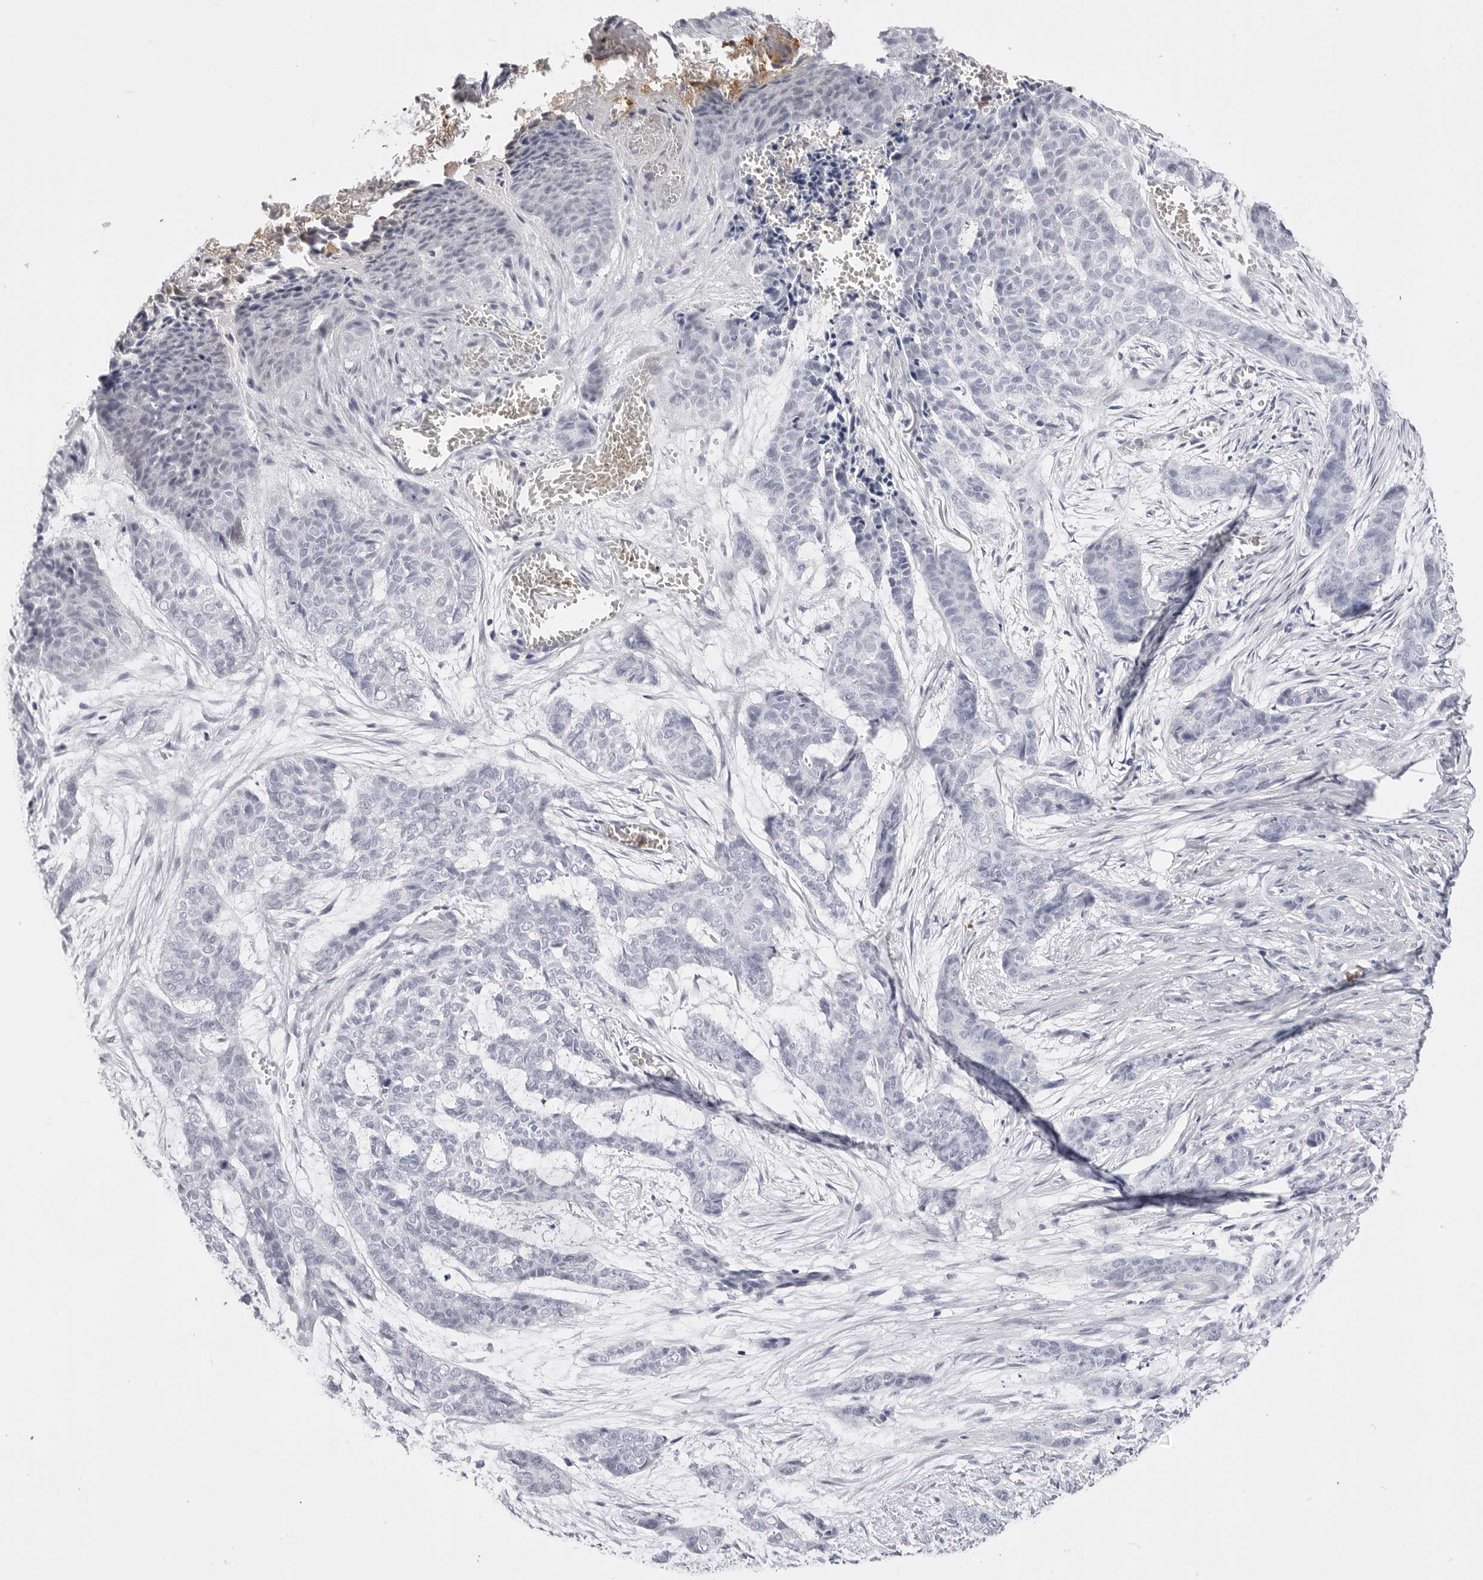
{"staining": {"intensity": "negative", "quantity": "none", "location": "none"}, "tissue": "skin cancer", "cell_type": "Tumor cells", "image_type": "cancer", "snomed": [{"axis": "morphology", "description": "Basal cell carcinoma"}, {"axis": "topography", "description": "Skin"}], "caption": "Tumor cells show no significant staining in skin basal cell carcinoma.", "gene": "TSSK1B", "patient": {"sex": "female", "age": 64}}